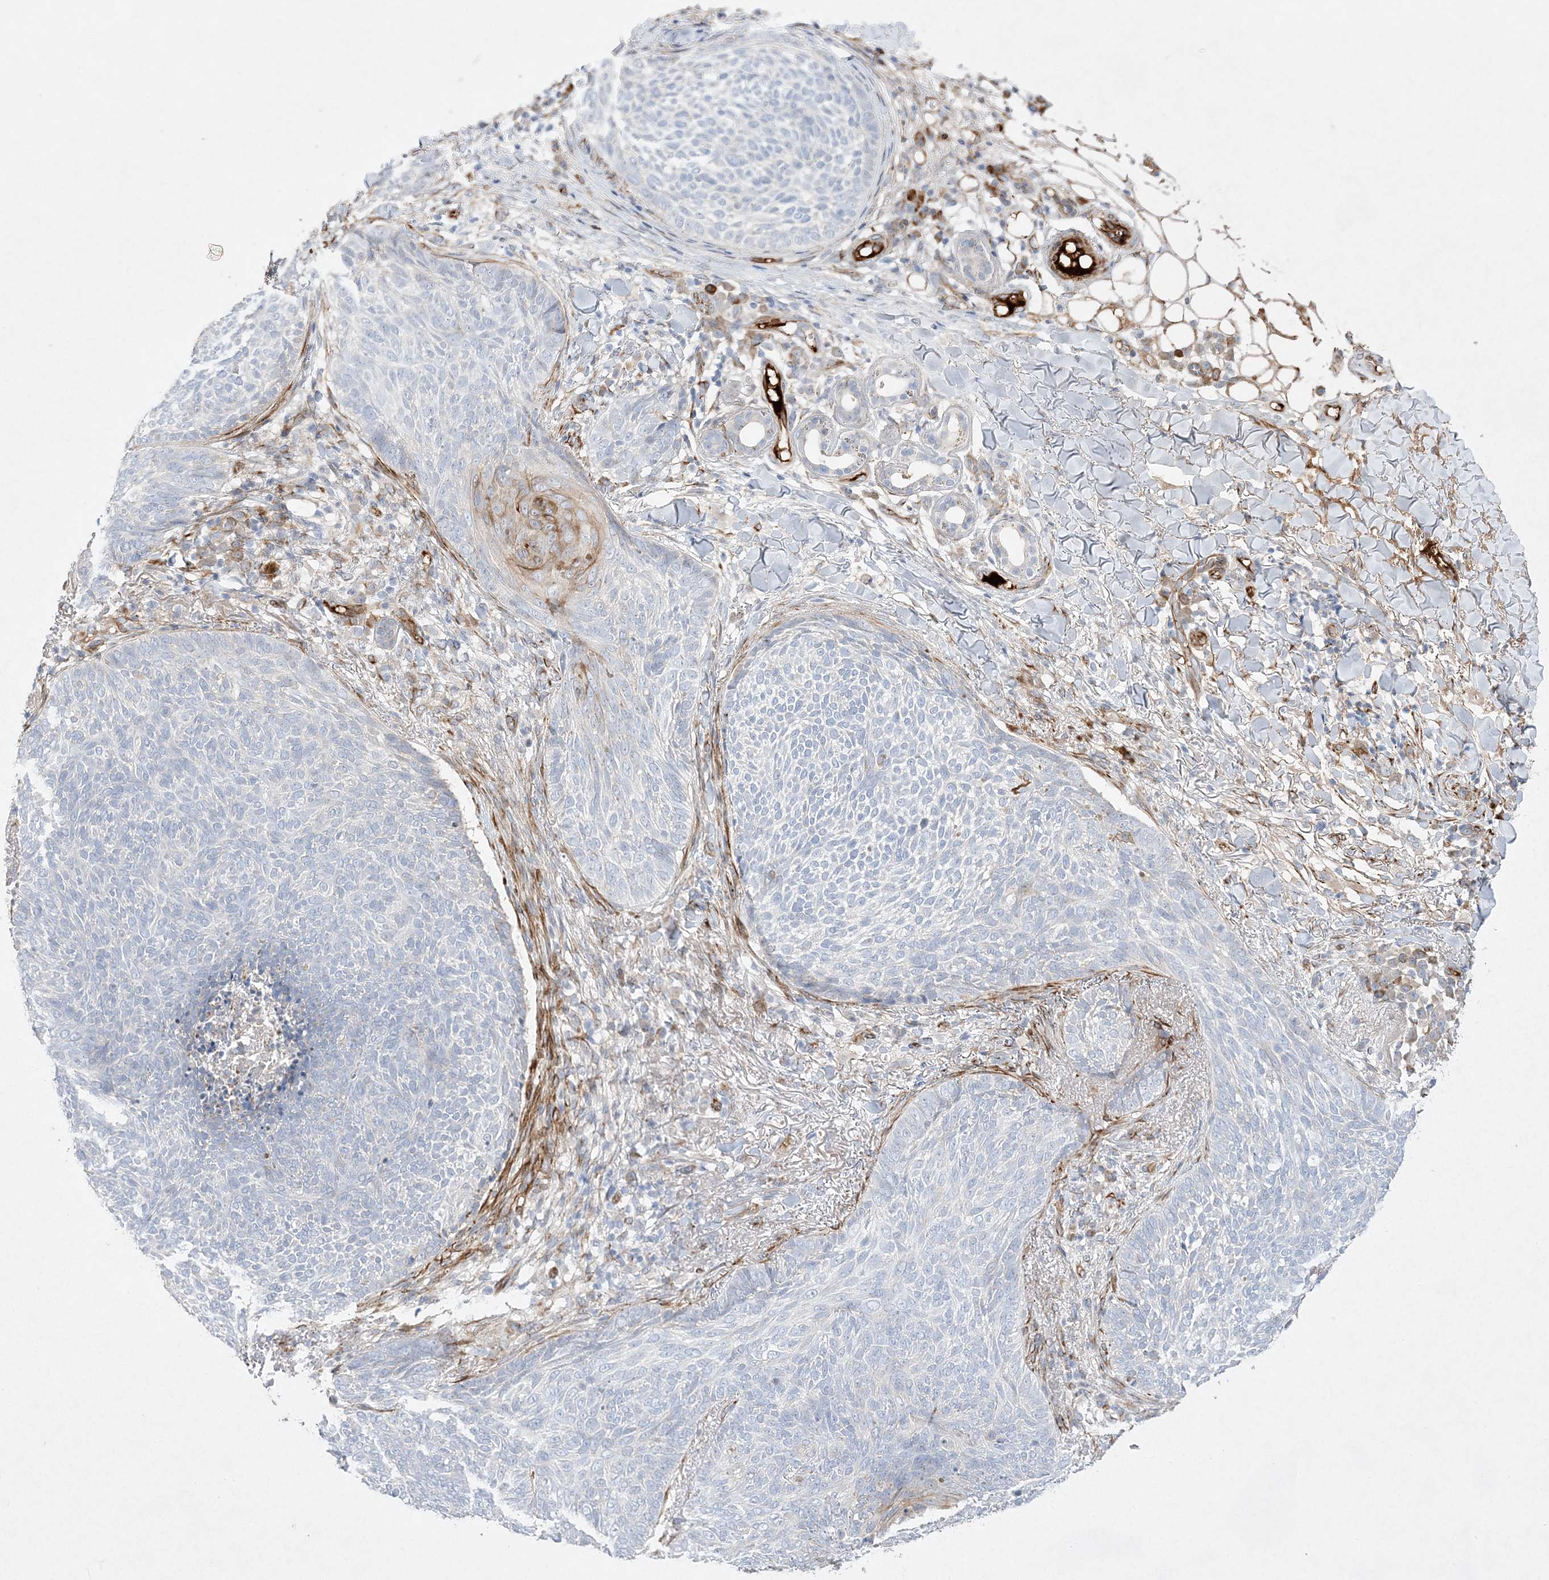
{"staining": {"intensity": "negative", "quantity": "none", "location": "none"}, "tissue": "skin cancer", "cell_type": "Tumor cells", "image_type": "cancer", "snomed": [{"axis": "morphology", "description": "Basal cell carcinoma"}, {"axis": "topography", "description": "Skin"}], "caption": "A micrograph of human skin cancer is negative for staining in tumor cells.", "gene": "TMEM132B", "patient": {"sex": "male", "age": 85}}